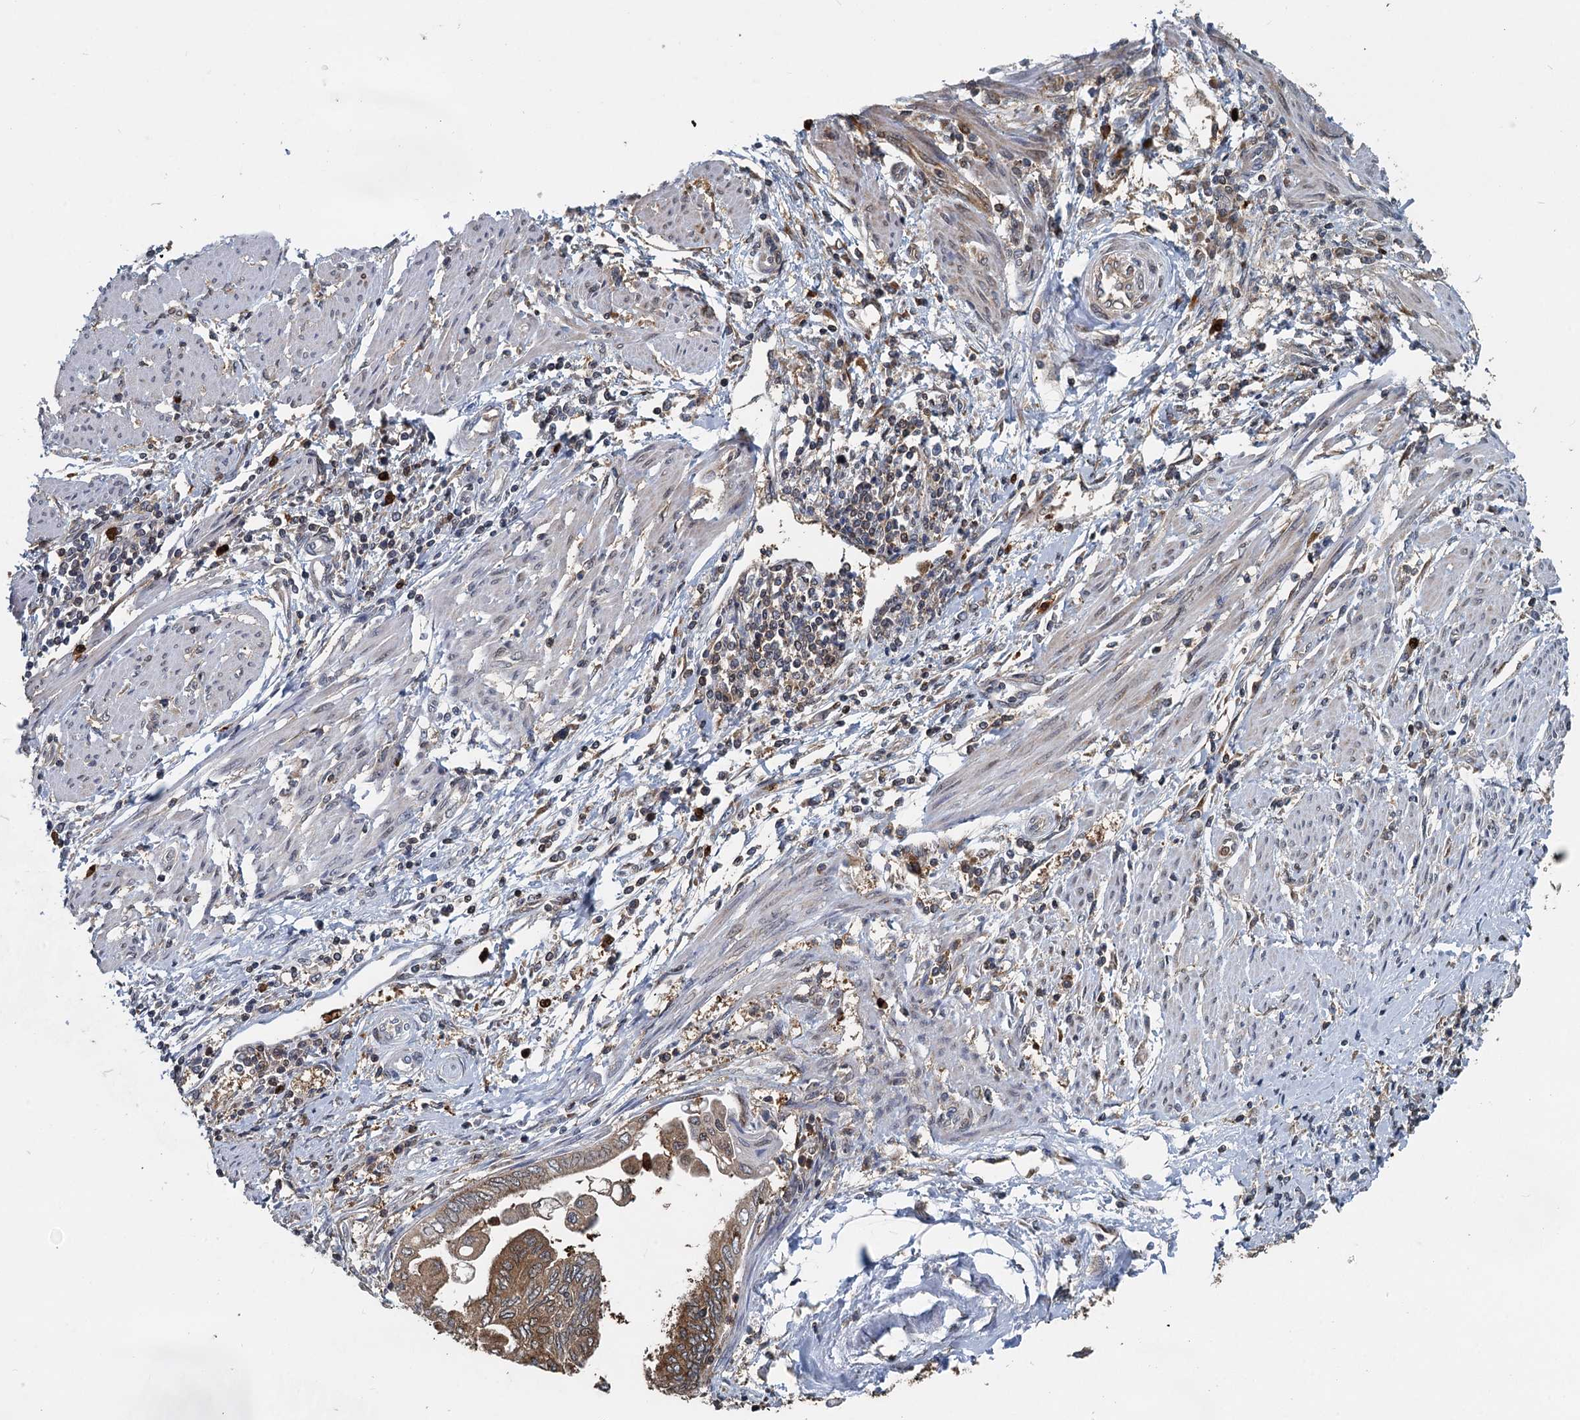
{"staining": {"intensity": "moderate", "quantity": ">75%", "location": "cytoplasmic/membranous"}, "tissue": "endometrial cancer", "cell_type": "Tumor cells", "image_type": "cancer", "snomed": [{"axis": "morphology", "description": "Adenocarcinoma, NOS"}, {"axis": "topography", "description": "Uterus"}, {"axis": "topography", "description": "Endometrium"}], "caption": "Tumor cells reveal moderate cytoplasmic/membranous positivity in about >75% of cells in endometrial cancer.", "gene": "GPI", "patient": {"sex": "female", "age": 70}}